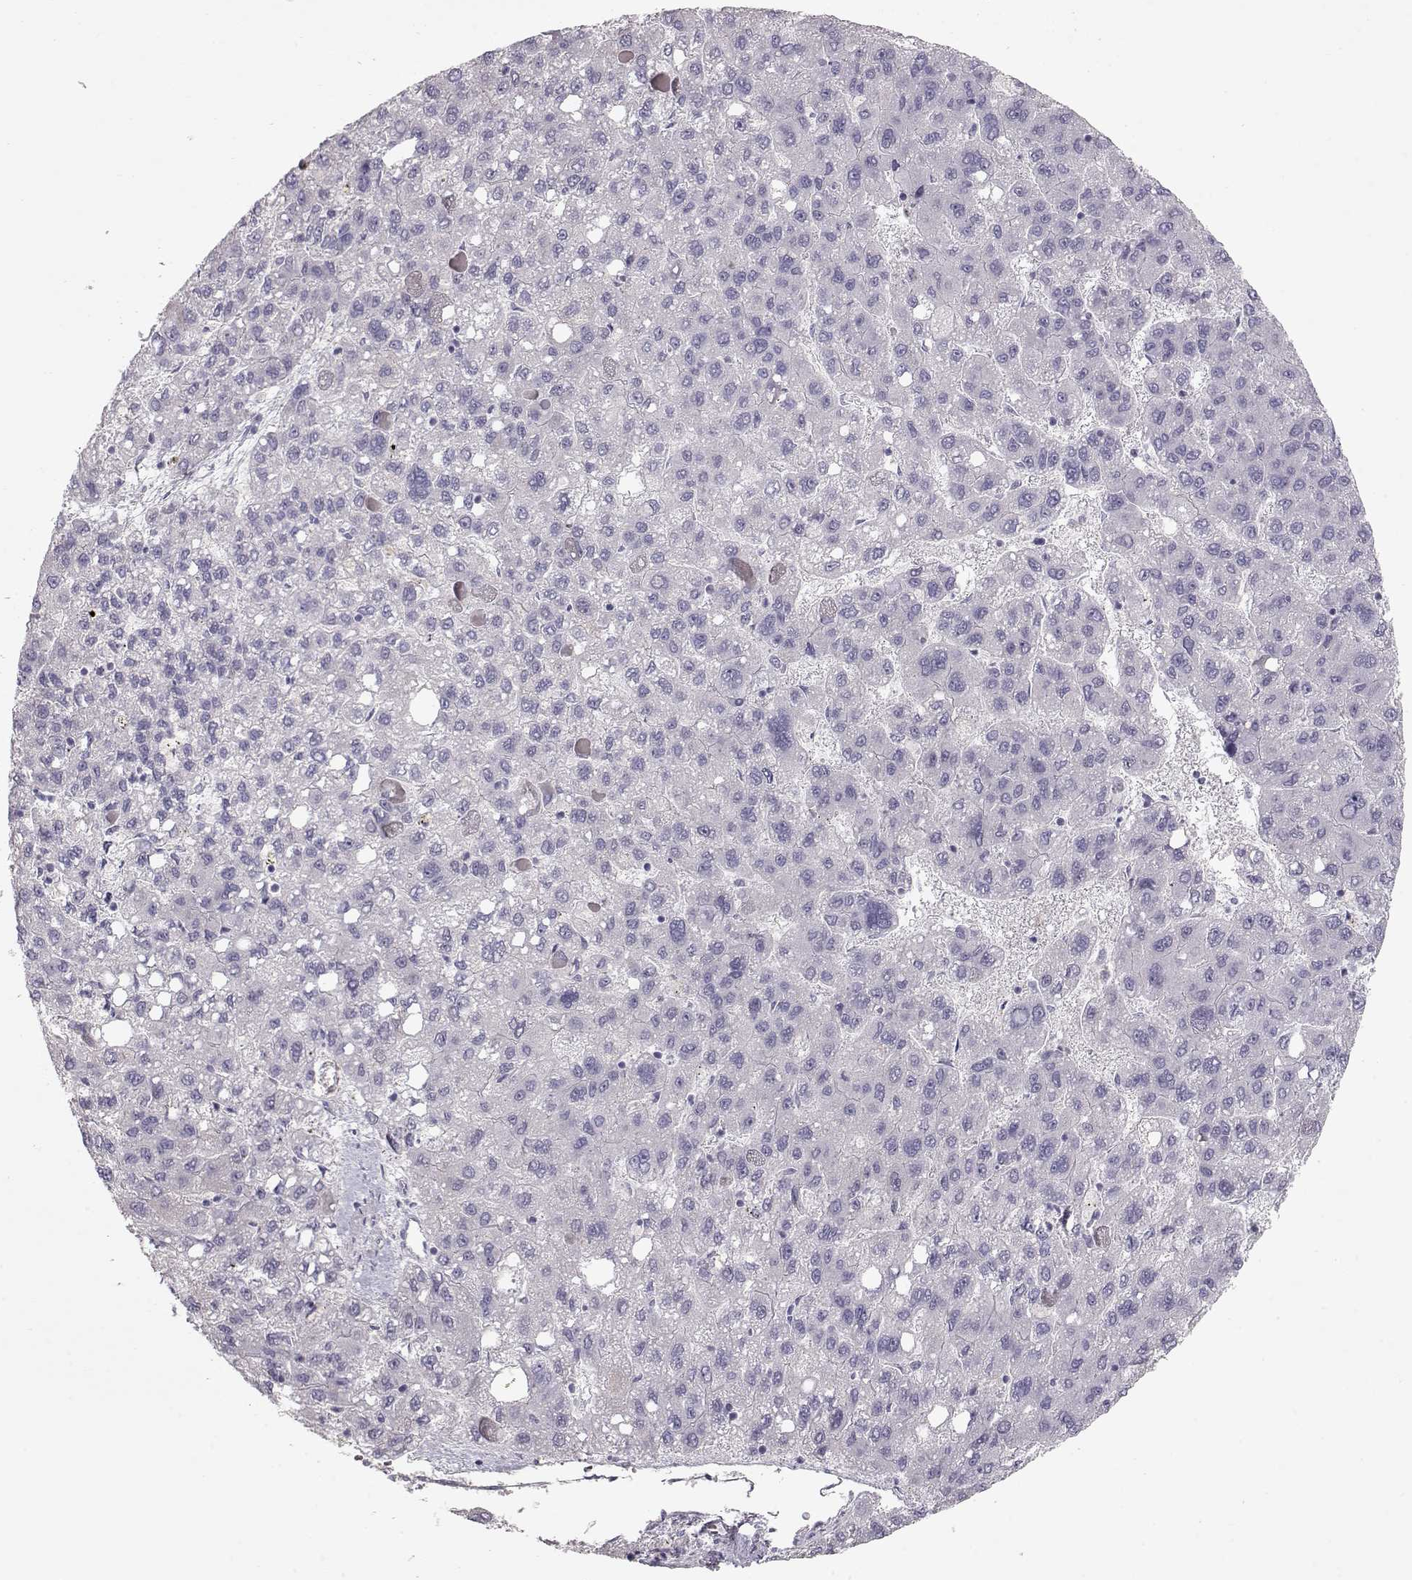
{"staining": {"intensity": "negative", "quantity": "none", "location": "none"}, "tissue": "liver cancer", "cell_type": "Tumor cells", "image_type": "cancer", "snomed": [{"axis": "morphology", "description": "Carcinoma, Hepatocellular, NOS"}, {"axis": "topography", "description": "Liver"}], "caption": "Liver cancer (hepatocellular carcinoma) stained for a protein using immunohistochemistry reveals no staining tumor cells.", "gene": "SLC18A1", "patient": {"sex": "female", "age": 82}}